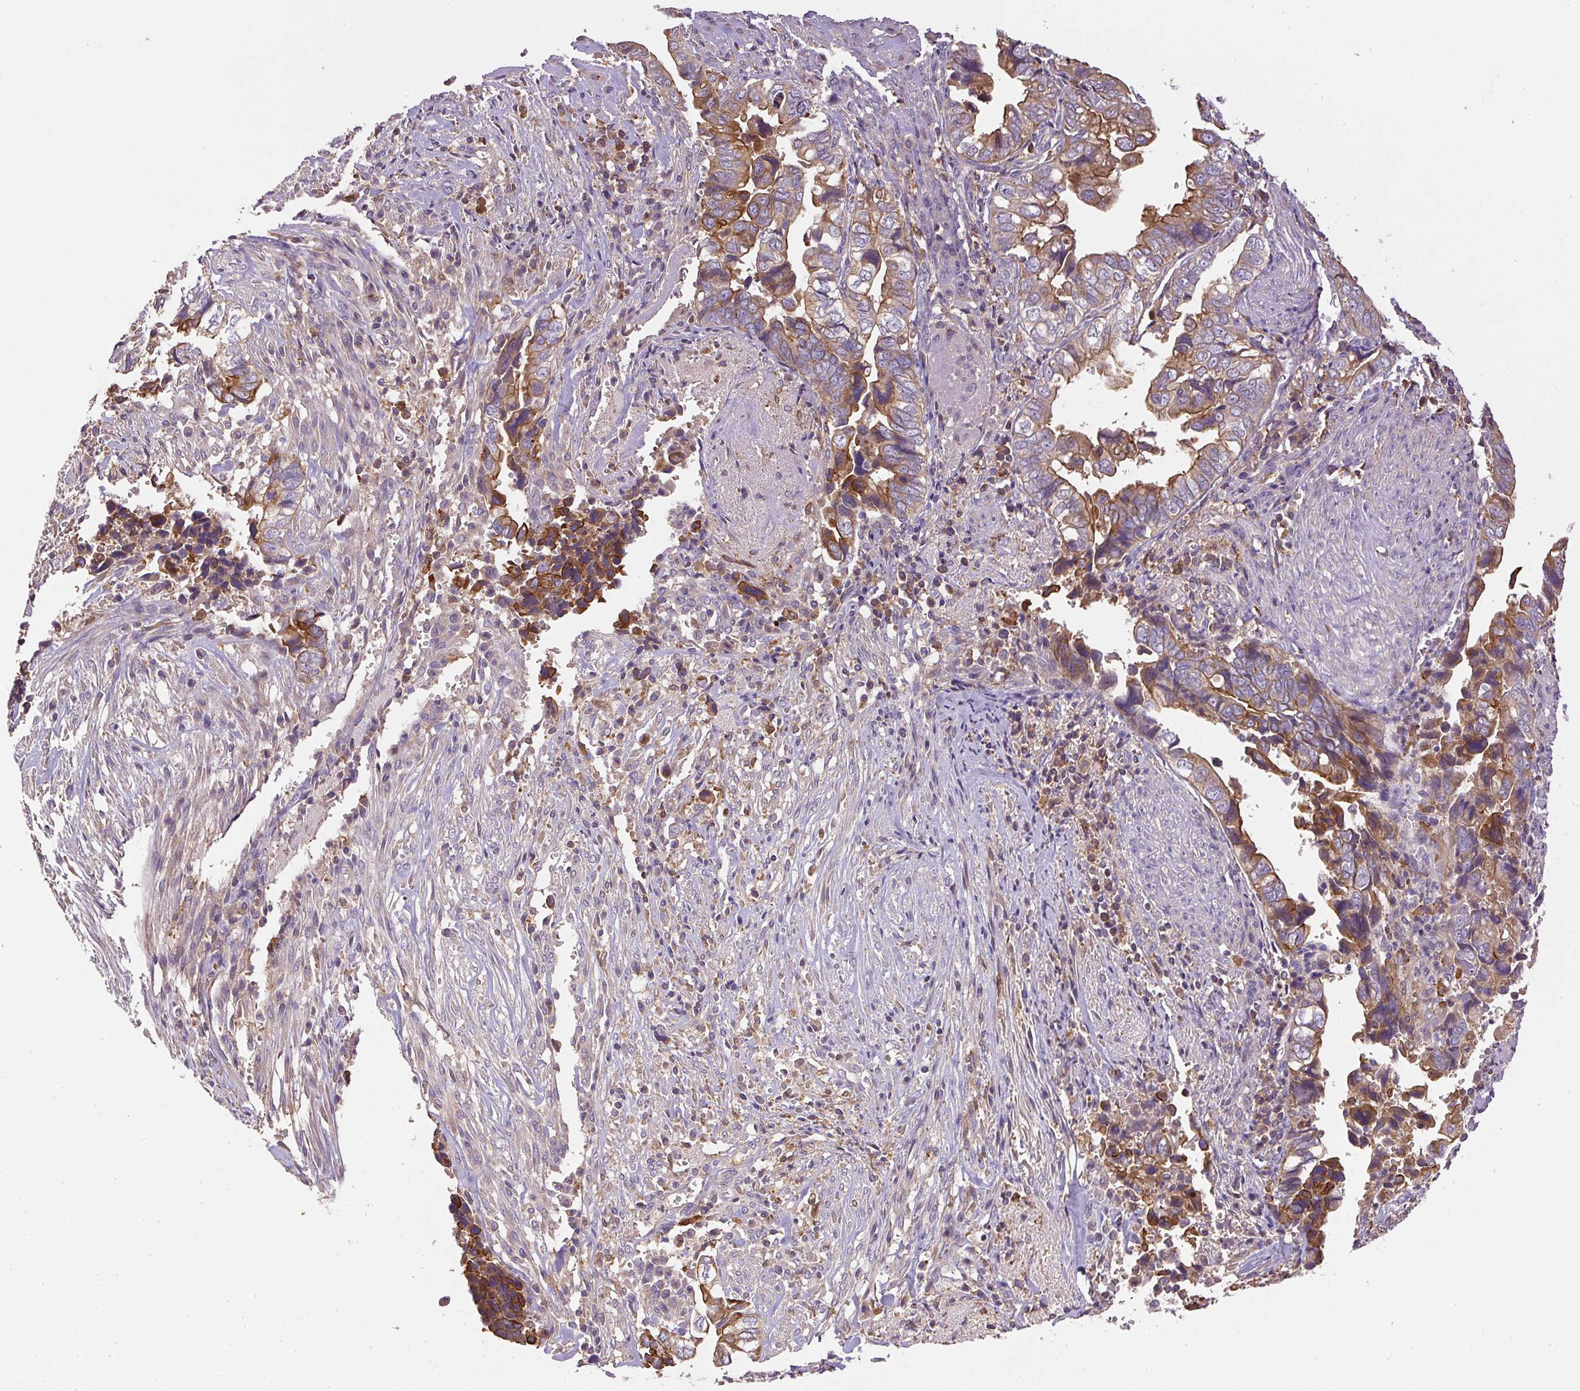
{"staining": {"intensity": "strong", "quantity": "25%-75%", "location": "cytoplasmic/membranous"}, "tissue": "liver cancer", "cell_type": "Tumor cells", "image_type": "cancer", "snomed": [{"axis": "morphology", "description": "Cholangiocarcinoma"}, {"axis": "topography", "description": "Liver"}], "caption": "A brown stain labels strong cytoplasmic/membranous positivity of a protein in human liver cholangiocarcinoma tumor cells. (DAB IHC with brightfield microscopy, high magnification).", "gene": "DAPK1", "patient": {"sex": "female", "age": 79}}